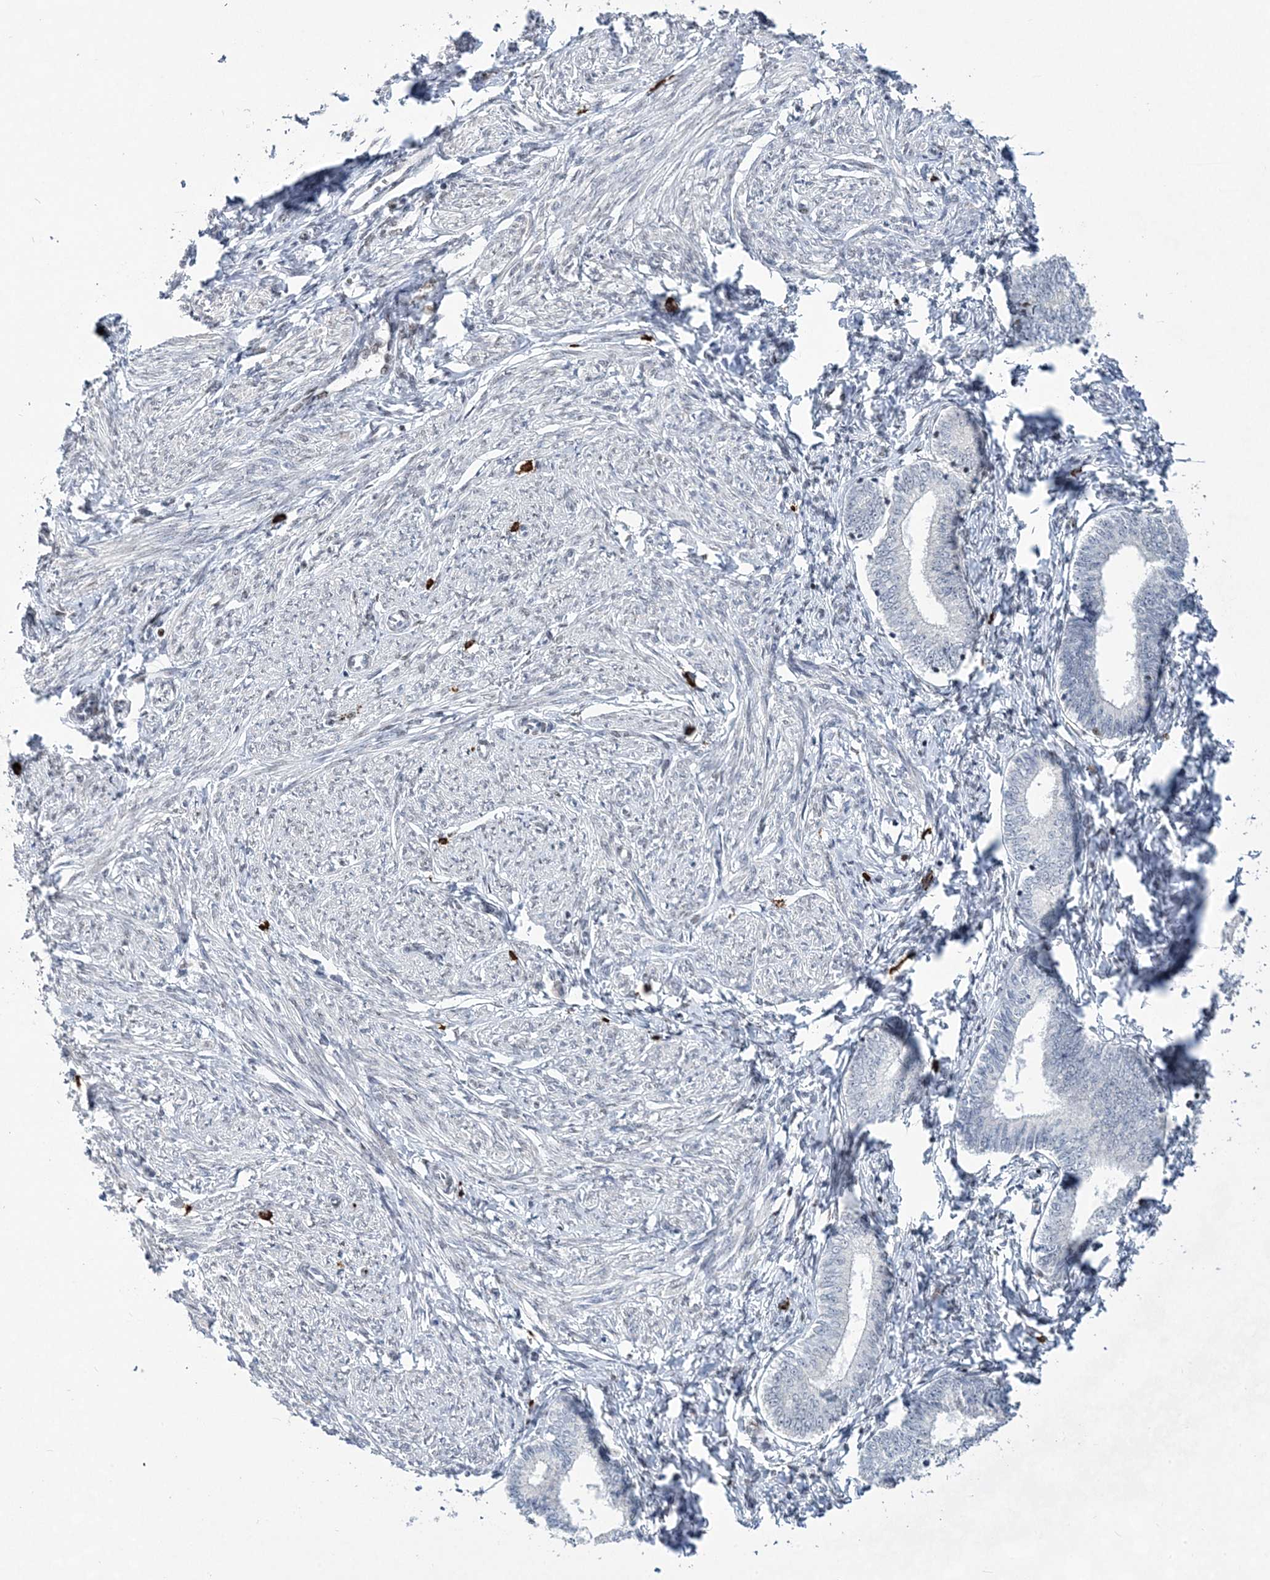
{"staining": {"intensity": "negative", "quantity": "none", "location": "none"}, "tissue": "endometrium", "cell_type": "Cells in endometrial stroma", "image_type": "normal", "snomed": [{"axis": "morphology", "description": "Normal tissue, NOS"}, {"axis": "topography", "description": "Endometrium"}], "caption": "IHC of unremarkable endometrium shows no expression in cells in endometrial stroma.", "gene": "ZBTB7A", "patient": {"sex": "female", "age": 72}}